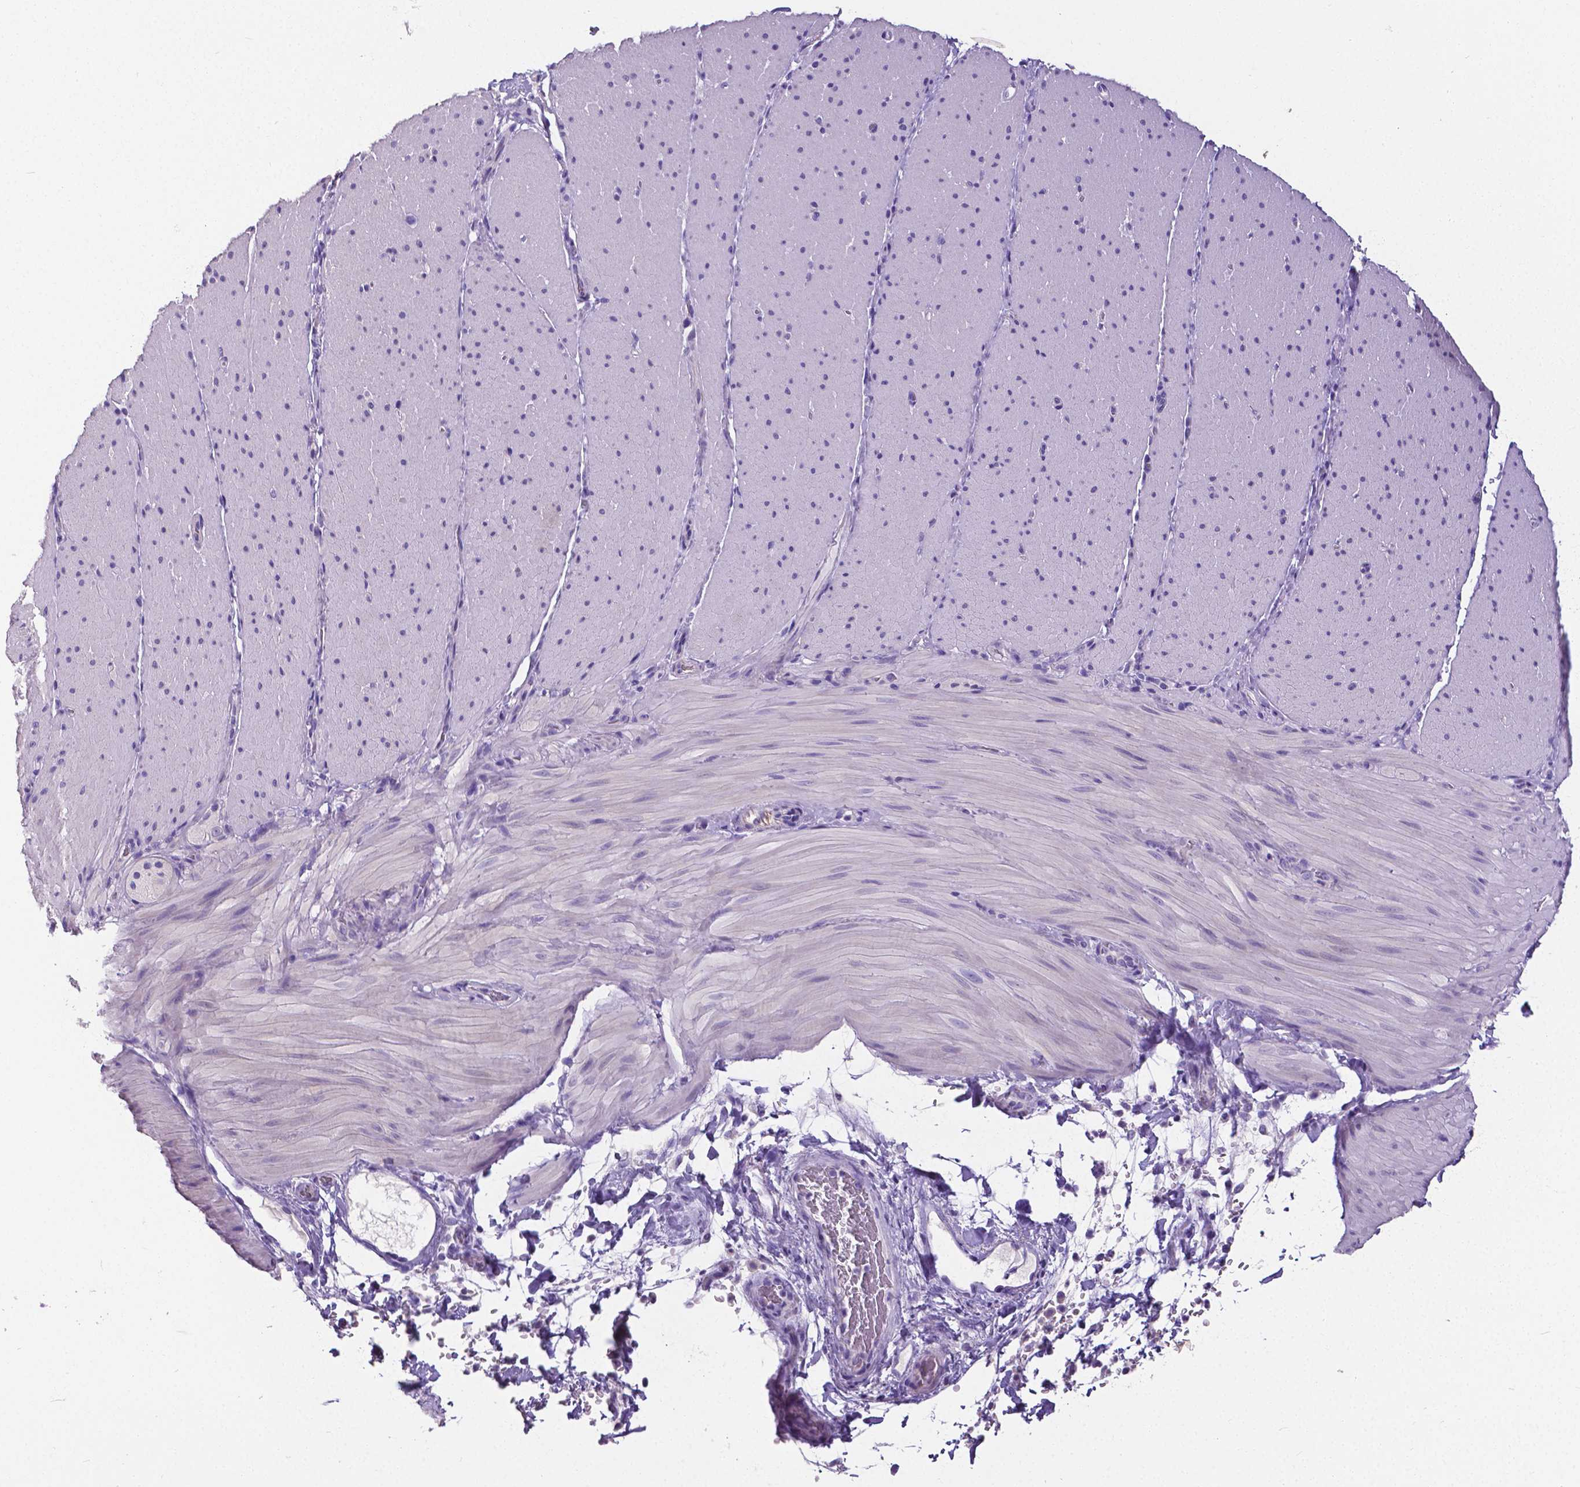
{"staining": {"intensity": "negative", "quantity": "none", "location": "none"}, "tissue": "smooth muscle", "cell_type": "Smooth muscle cells", "image_type": "normal", "snomed": [{"axis": "morphology", "description": "Normal tissue, NOS"}, {"axis": "topography", "description": "Smooth muscle"}, {"axis": "topography", "description": "Colon"}], "caption": "This is a histopathology image of immunohistochemistry (IHC) staining of normal smooth muscle, which shows no staining in smooth muscle cells.", "gene": "OCLN", "patient": {"sex": "male", "age": 73}}